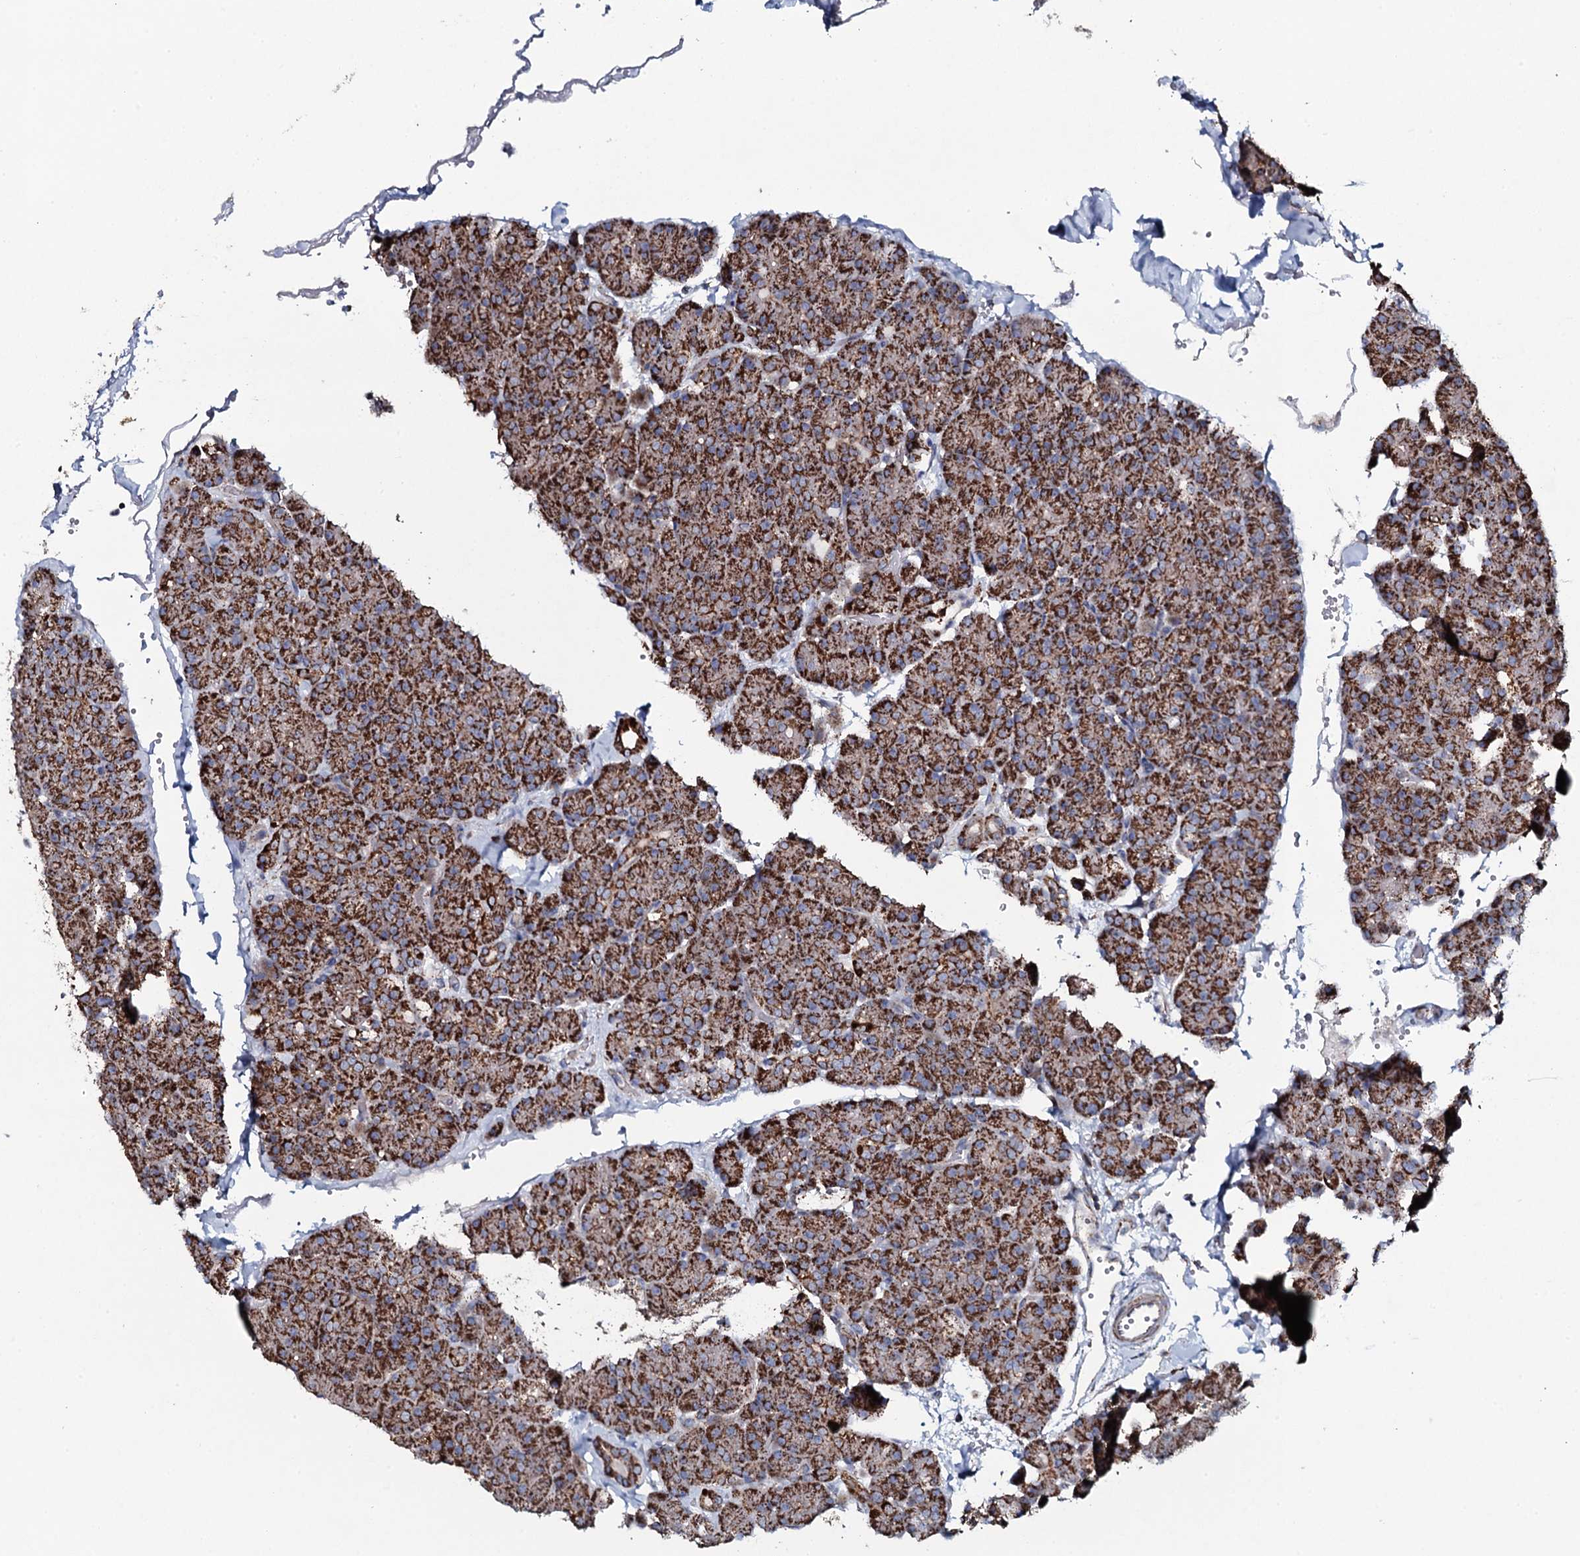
{"staining": {"intensity": "strong", "quantity": ">75%", "location": "cytoplasmic/membranous"}, "tissue": "pancreas", "cell_type": "Exocrine glandular cells", "image_type": "normal", "snomed": [{"axis": "morphology", "description": "Normal tissue, NOS"}, {"axis": "topography", "description": "Pancreas"}], "caption": "This image displays IHC staining of unremarkable human pancreas, with high strong cytoplasmic/membranous positivity in about >75% of exocrine glandular cells.", "gene": "EVC2", "patient": {"sex": "male", "age": 36}}